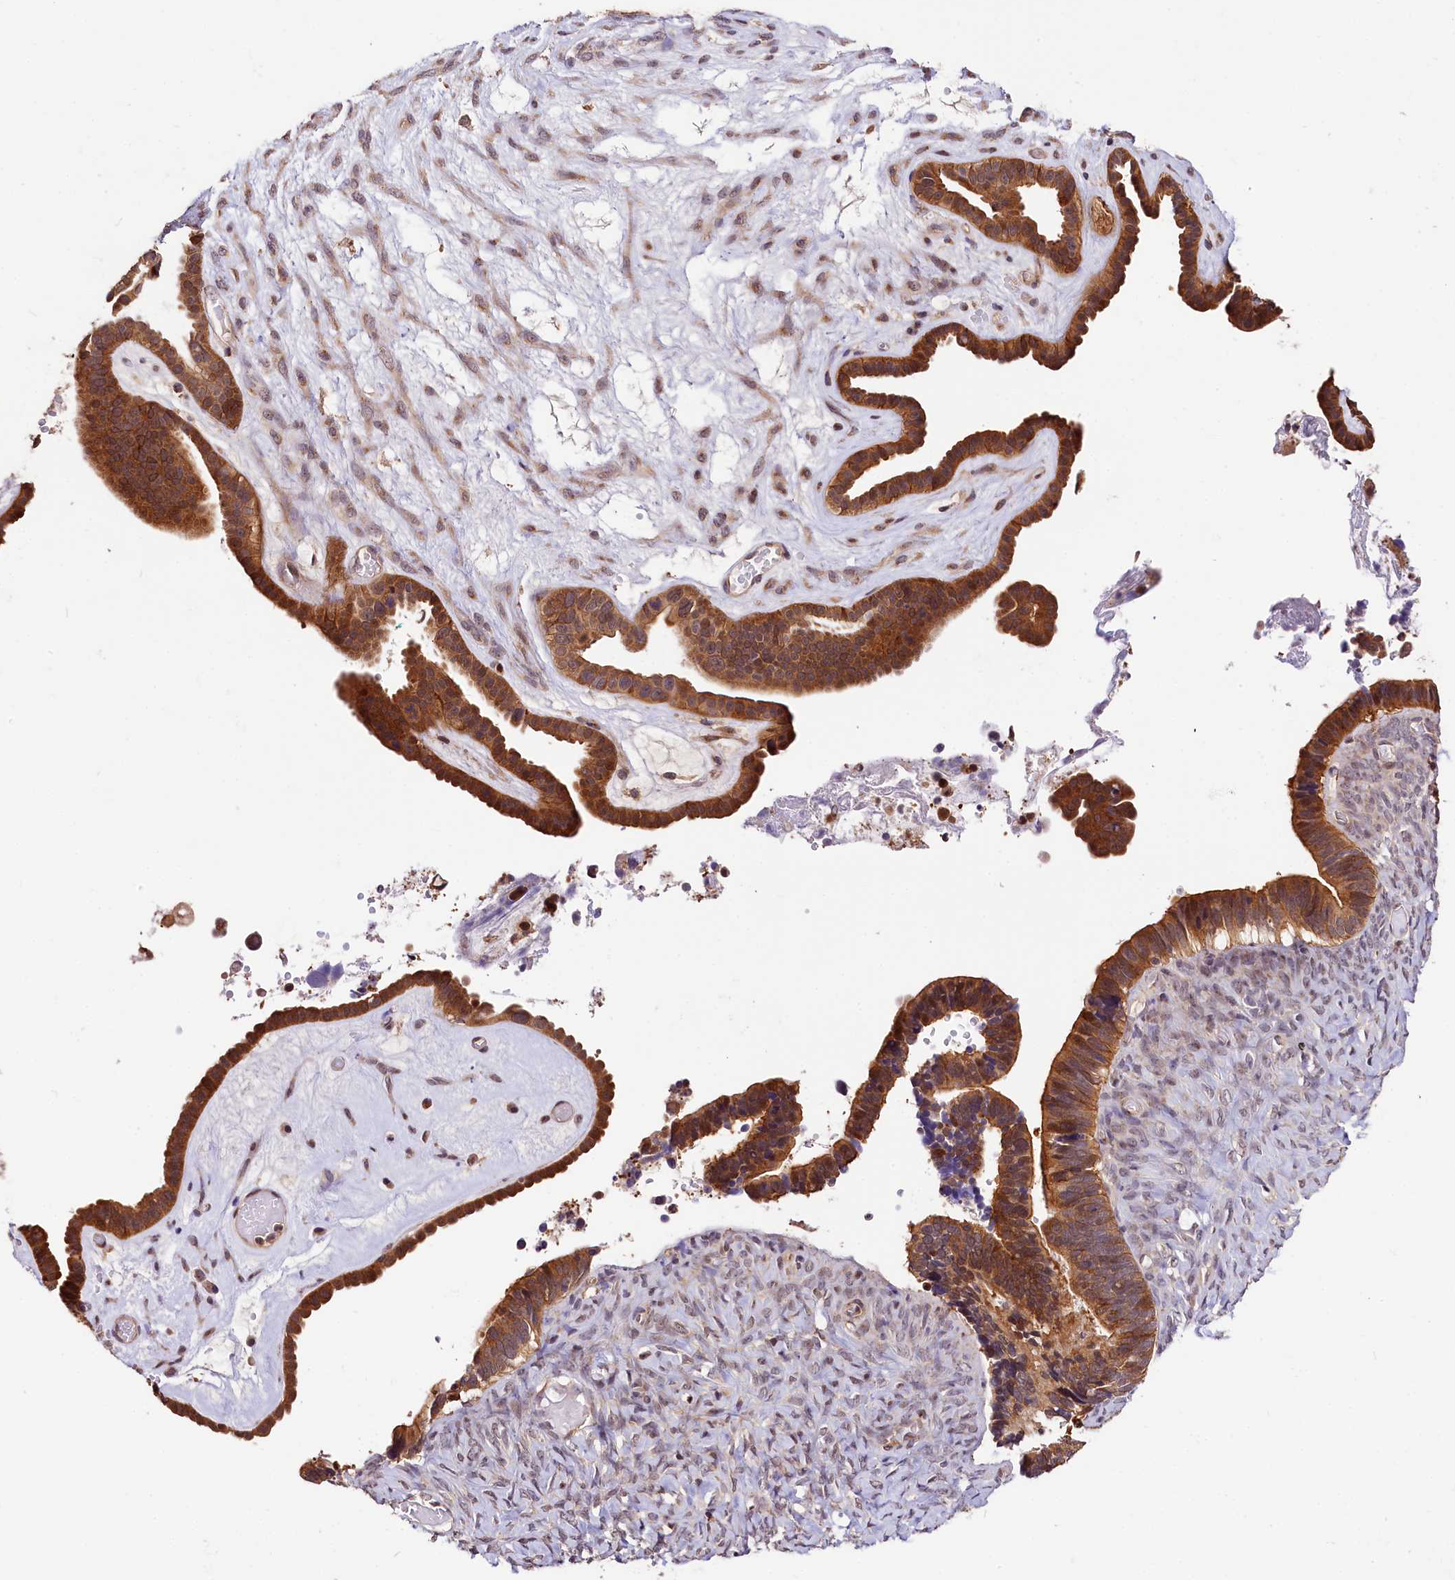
{"staining": {"intensity": "moderate", "quantity": ">75%", "location": "cytoplasmic/membranous"}, "tissue": "ovarian cancer", "cell_type": "Tumor cells", "image_type": "cancer", "snomed": [{"axis": "morphology", "description": "Cystadenocarcinoma, serous, NOS"}, {"axis": "topography", "description": "Ovary"}], "caption": "Protein staining exhibits moderate cytoplasmic/membranous positivity in approximately >75% of tumor cells in ovarian cancer (serous cystadenocarcinoma).", "gene": "CHORDC1", "patient": {"sex": "female", "age": 56}}